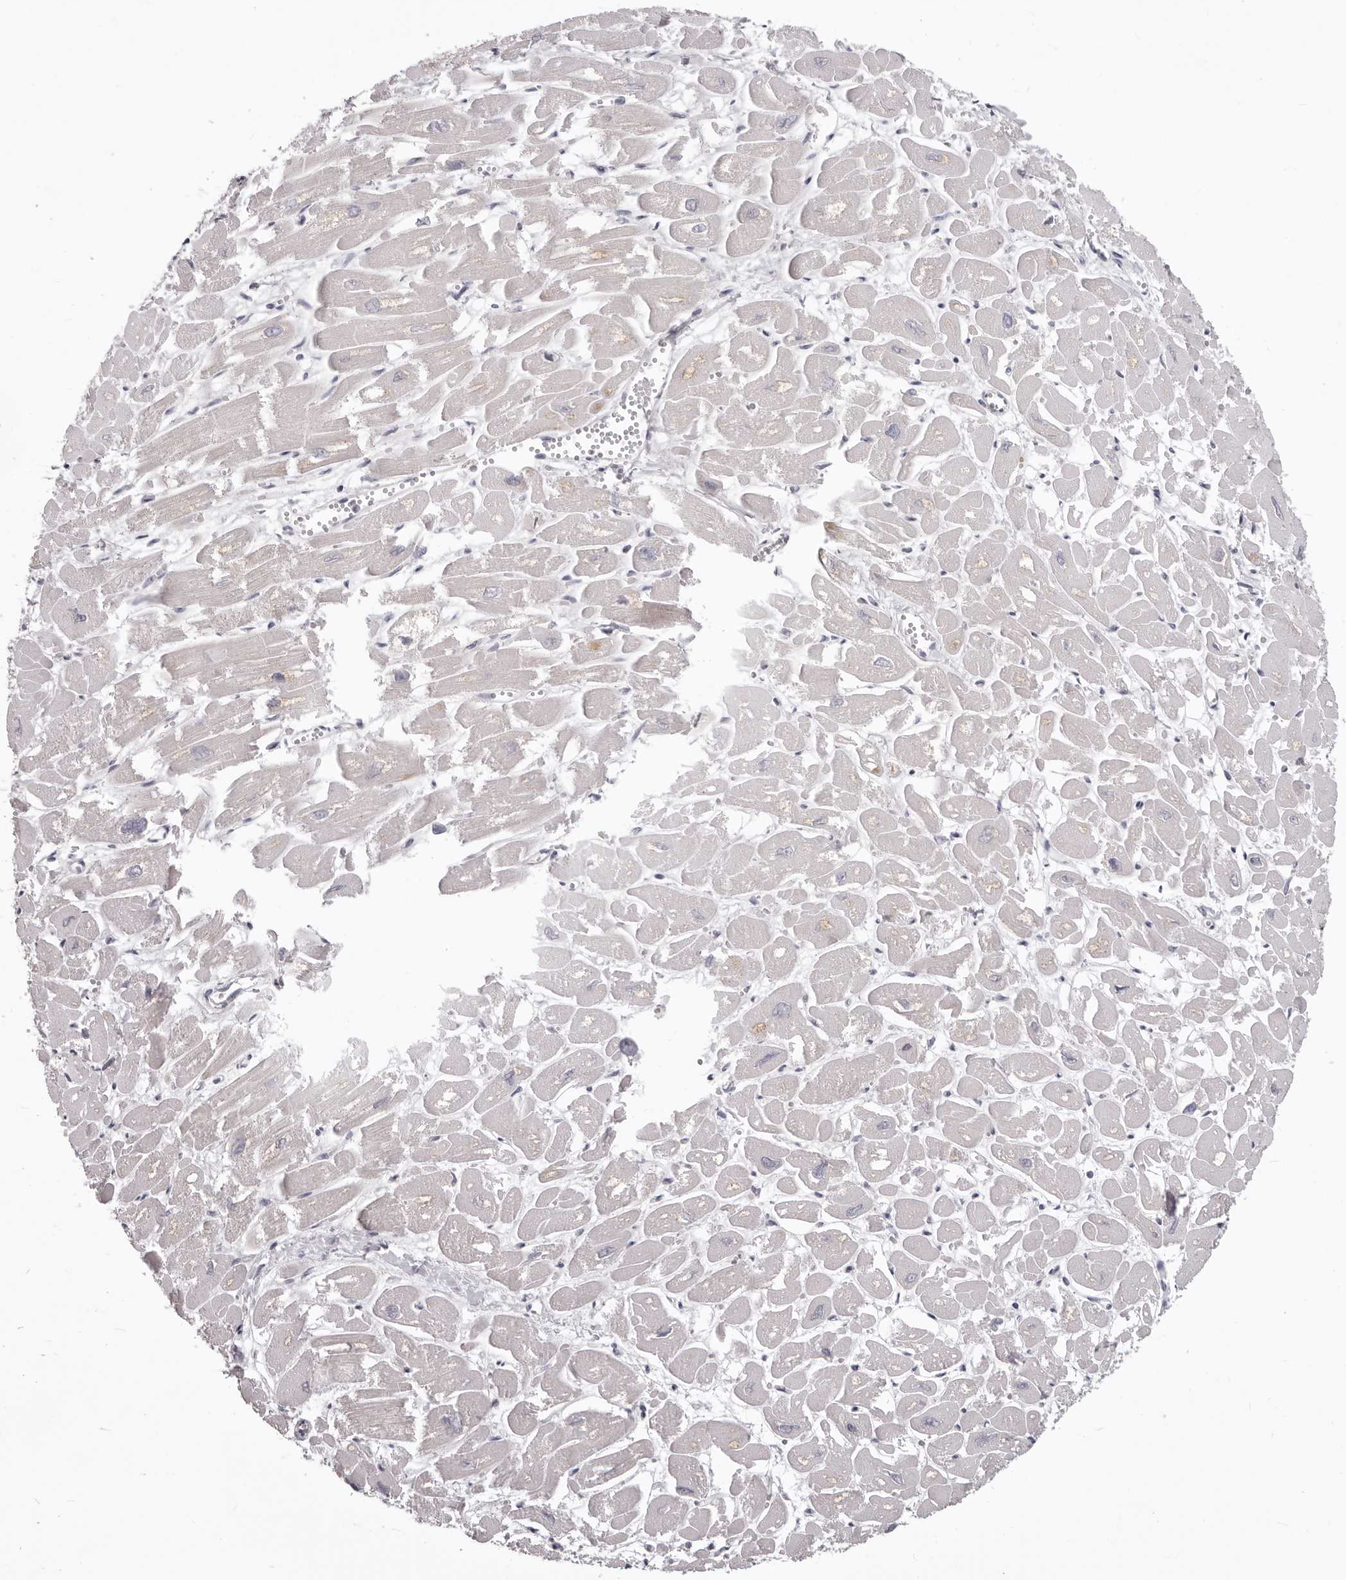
{"staining": {"intensity": "moderate", "quantity": "25%-75%", "location": "cytoplasmic/membranous"}, "tissue": "heart muscle", "cell_type": "Cardiomyocytes", "image_type": "normal", "snomed": [{"axis": "morphology", "description": "Normal tissue, NOS"}, {"axis": "topography", "description": "Heart"}], "caption": "The photomicrograph reveals immunohistochemical staining of normal heart muscle. There is moderate cytoplasmic/membranous staining is identified in approximately 25%-75% of cardiomyocytes.", "gene": "PRMT2", "patient": {"sex": "male", "age": 54}}